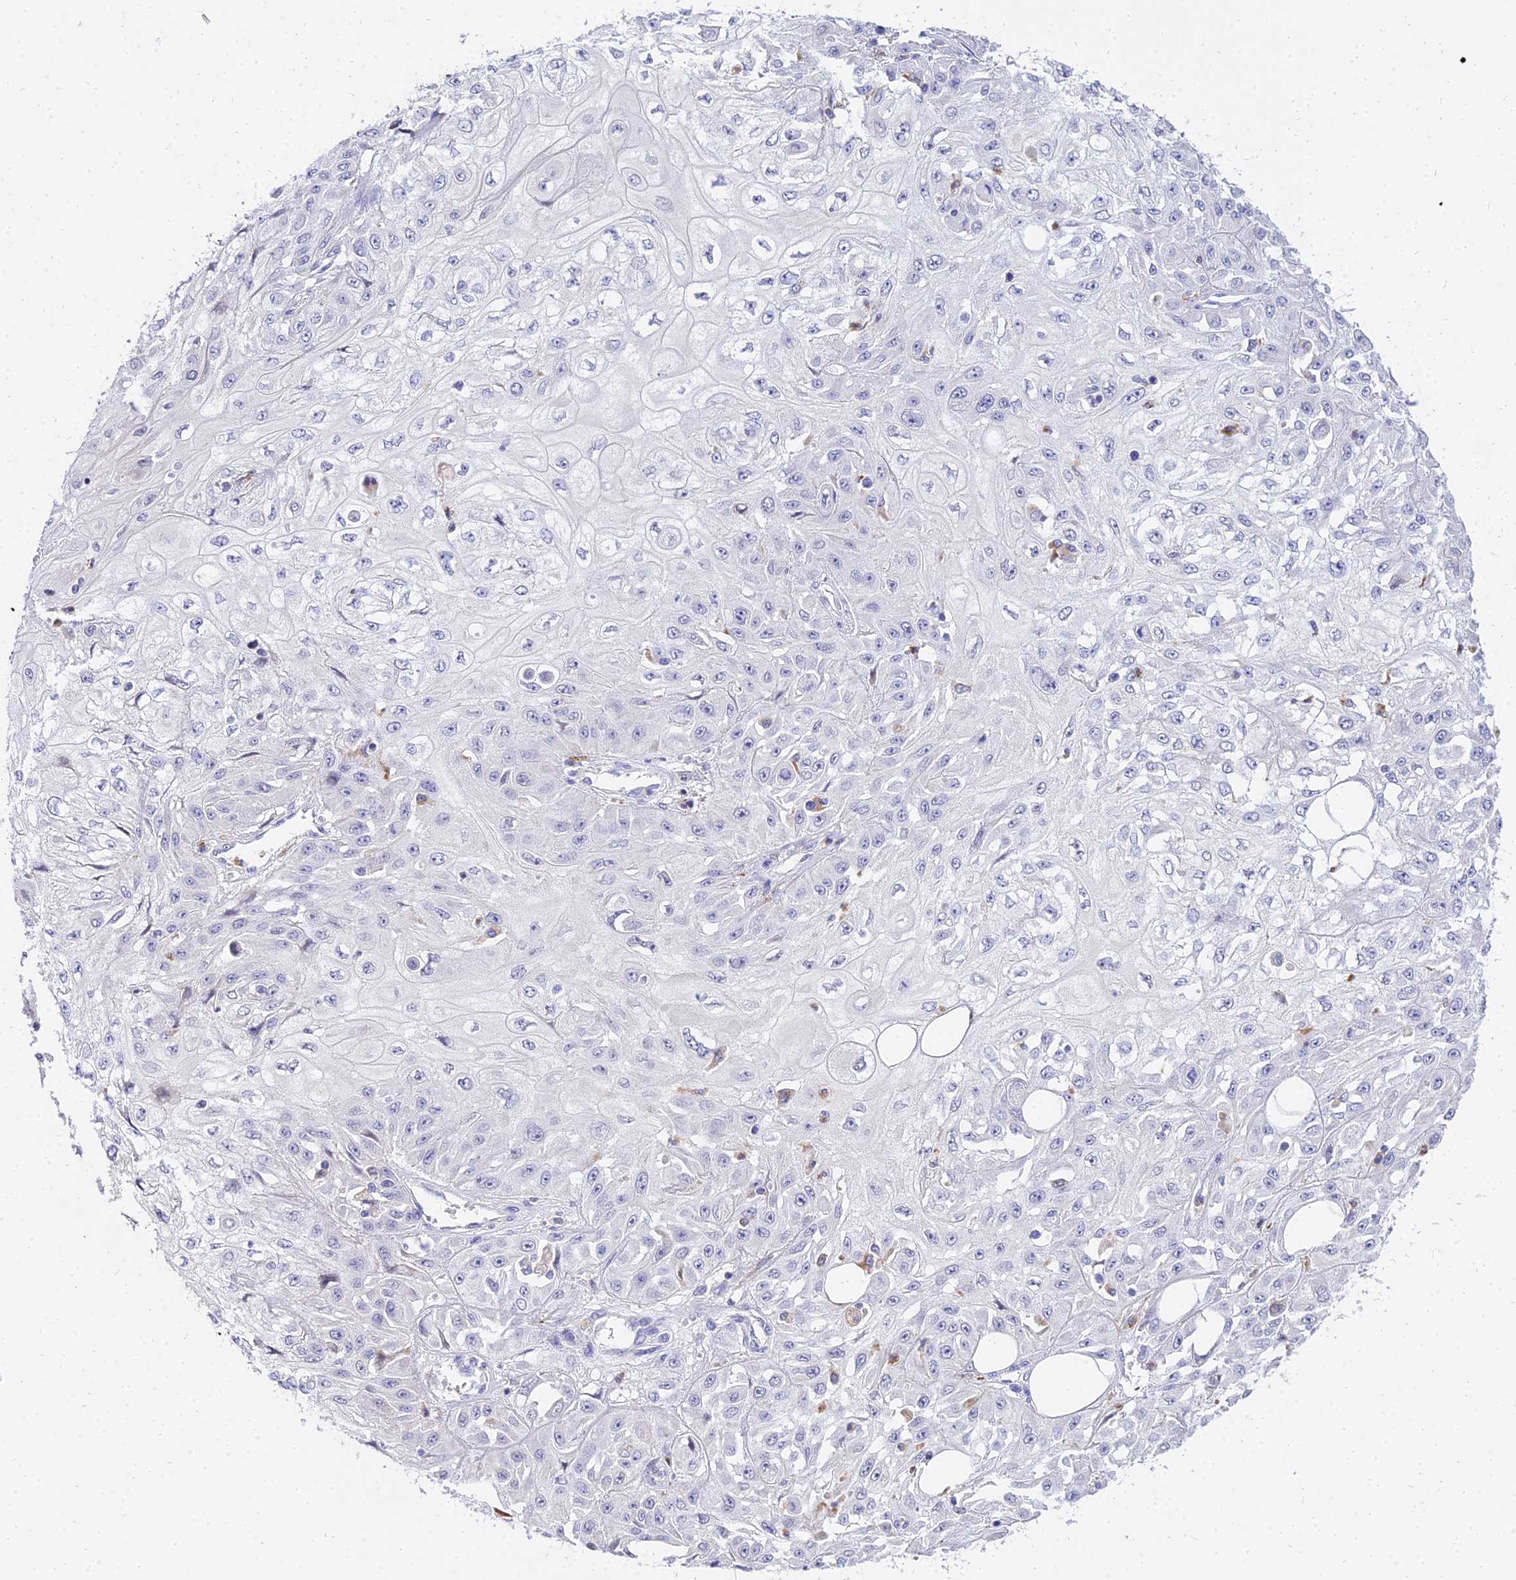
{"staining": {"intensity": "negative", "quantity": "none", "location": "none"}, "tissue": "skin cancer", "cell_type": "Tumor cells", "image_type": "cancer", "snomed": [{"axis": "morphology", "description": "Squamous cell carcinoma, NOS"}, {"axis": "morphology", "description": "Squamous cell carcinoma, metastatic, NOS"}, {"axis": "topography", "description": "Skin"}, {"axis": "topography", "description": "Lymph node"}], "caption": "Tumor cells show no significant protein expression in metastatic squamous cell carcinoma (skin).", "gene": "VWC2L", "patient": {"sex": "male", "age": 75}}